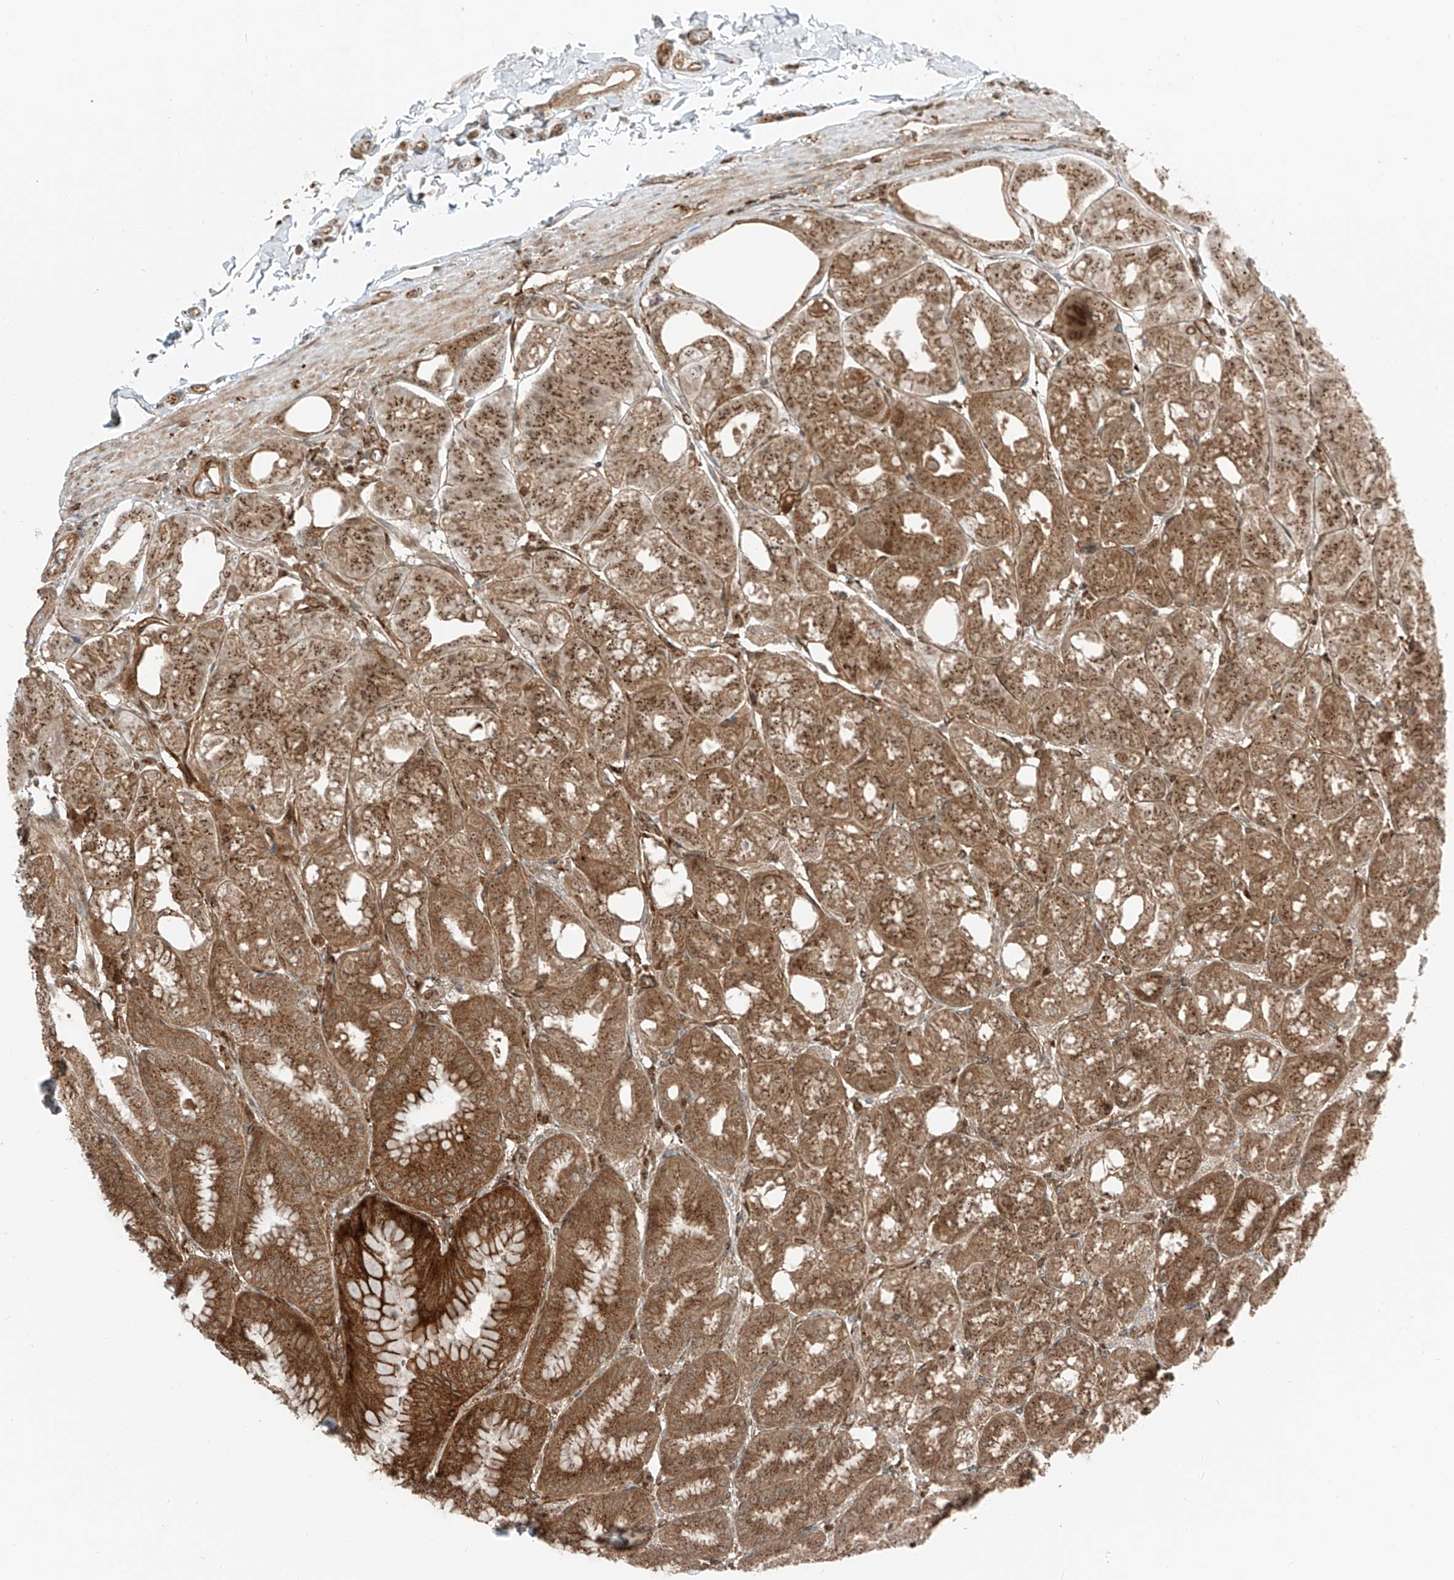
{"staining": {"intensity": "strong", "quantity": ">75%", "location": "cytoplasmic/membranous"}, "tissue": "stomach", "cell_type": "Glandular cells", "image_type": "normal", "snomed": [{"axis": "morphology", "description": "Normal tissue, NOS"}, {"axis": "topography", "description": "Stomach, lower"}], "caption": "A histopathology image showing strong cytoplasmic/membranous staining in about >75% of glandular cells in benign stomach, as visualized by brown immunohistochemical staining.", "gene": "USP48", "patient": {"sex": "male", "age": 71}}